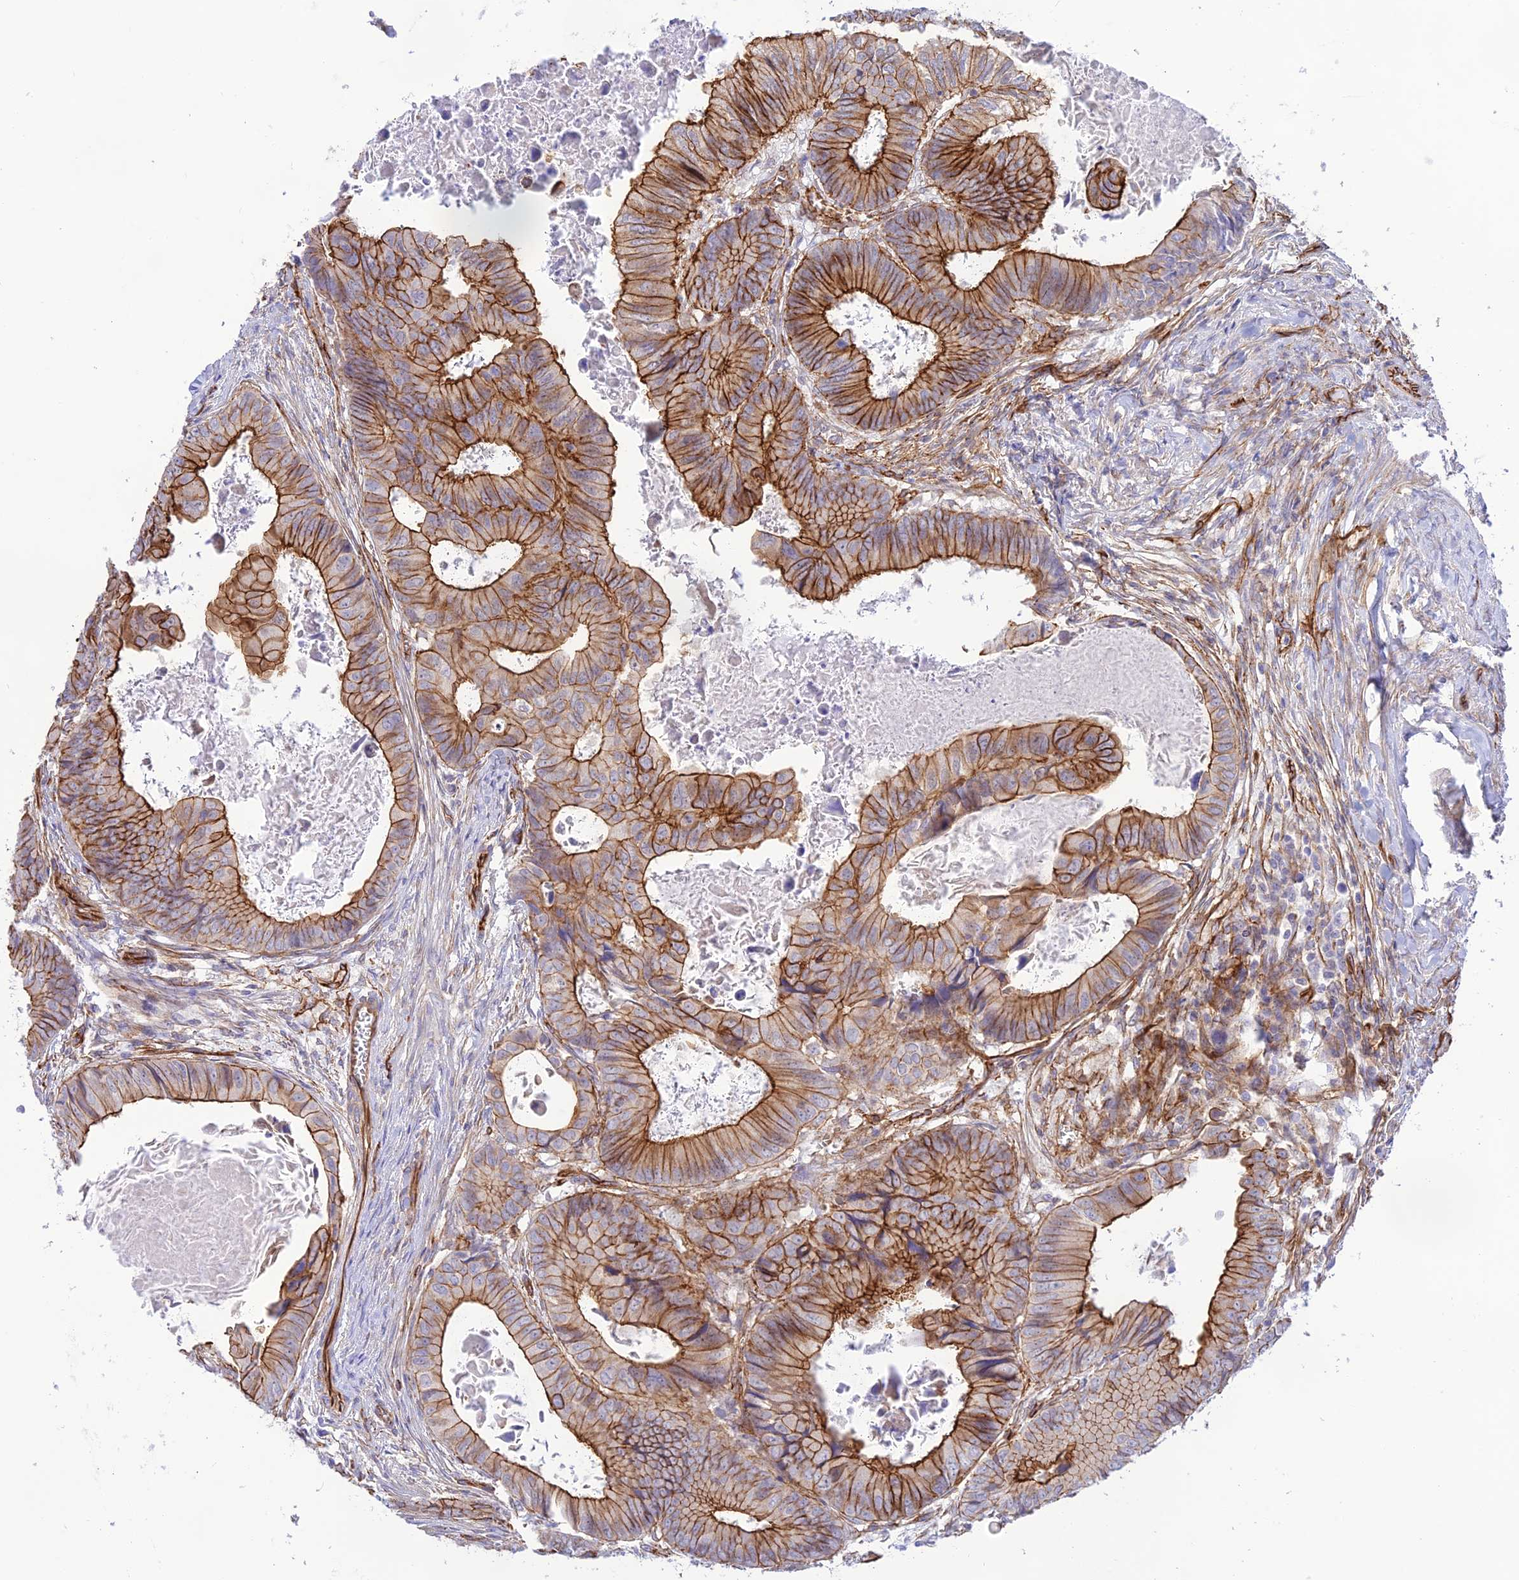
{"staining": {"intensity": "strong", "quantity": ">75%", "location": "cytoplasmic/membranous"}, "tissue": "colorectal cancer", "cell_type": "Tumor cells", "image_type": "cancer", "snomed": [{"axis": "morphology", "description": "Adenocarcinoma, NOS"}, {"axis": "topography", "description": "Colon"}], "caption": "Immunohistochemical staining of human colorectal cancer displays strong cytoplasmic/membranous protein staining in approximately >75% of tumor cells. The staining was performed using DAB (3,3'-diaminobenzidine), with brown indicating positive protein expression. Nuclei are stained blue with hematoxylin.", "gene": "YPEL5", "patient": {"sex": "male", "age": 85}}